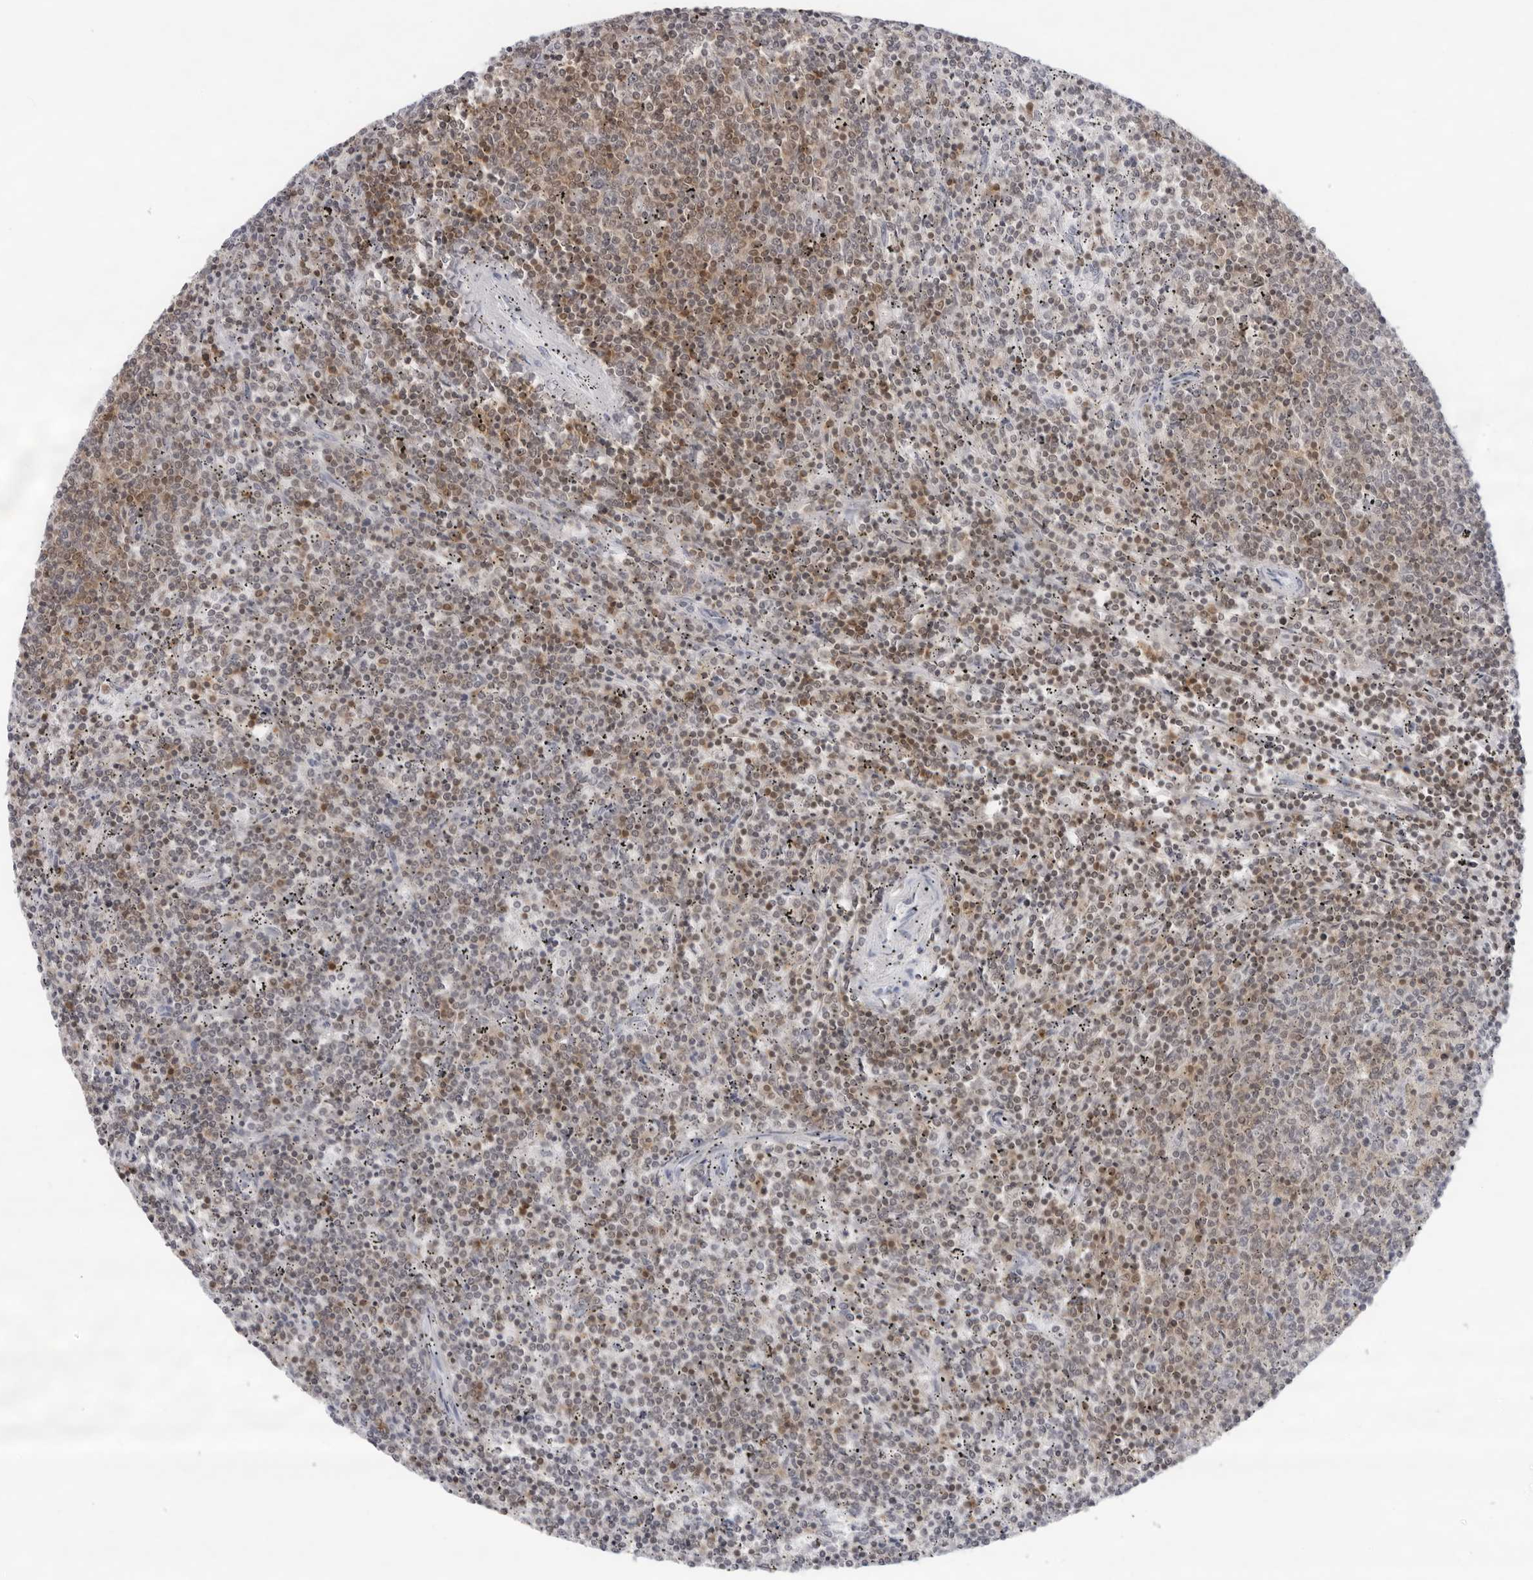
{"staining": {"intensity": "moderate", "quantity": "25%-75%", "location": "cytoplasmic/membranous,nuclear"}, "tissue": "lymphoma", "cell_type": "Tumor cells", "image_type": "cancer", "snomed": [{"axis": "morphology", "description": "Malignant lymphoma, non-Hodgkin's type, Low grade"}, {"axis": "topography", "description": "Spleen"}], "caption": "This photomicrograph exhibits lymphoma stained with immunohistochemistry to label a protein in brown. The cytoplasmic/membranous and nuclear of tumor cells show moderate positivity for the protein. Nuclei are counter-stained blue.", "gene": "FMNL1", "patient": {"sex": "female", "age": 50}}